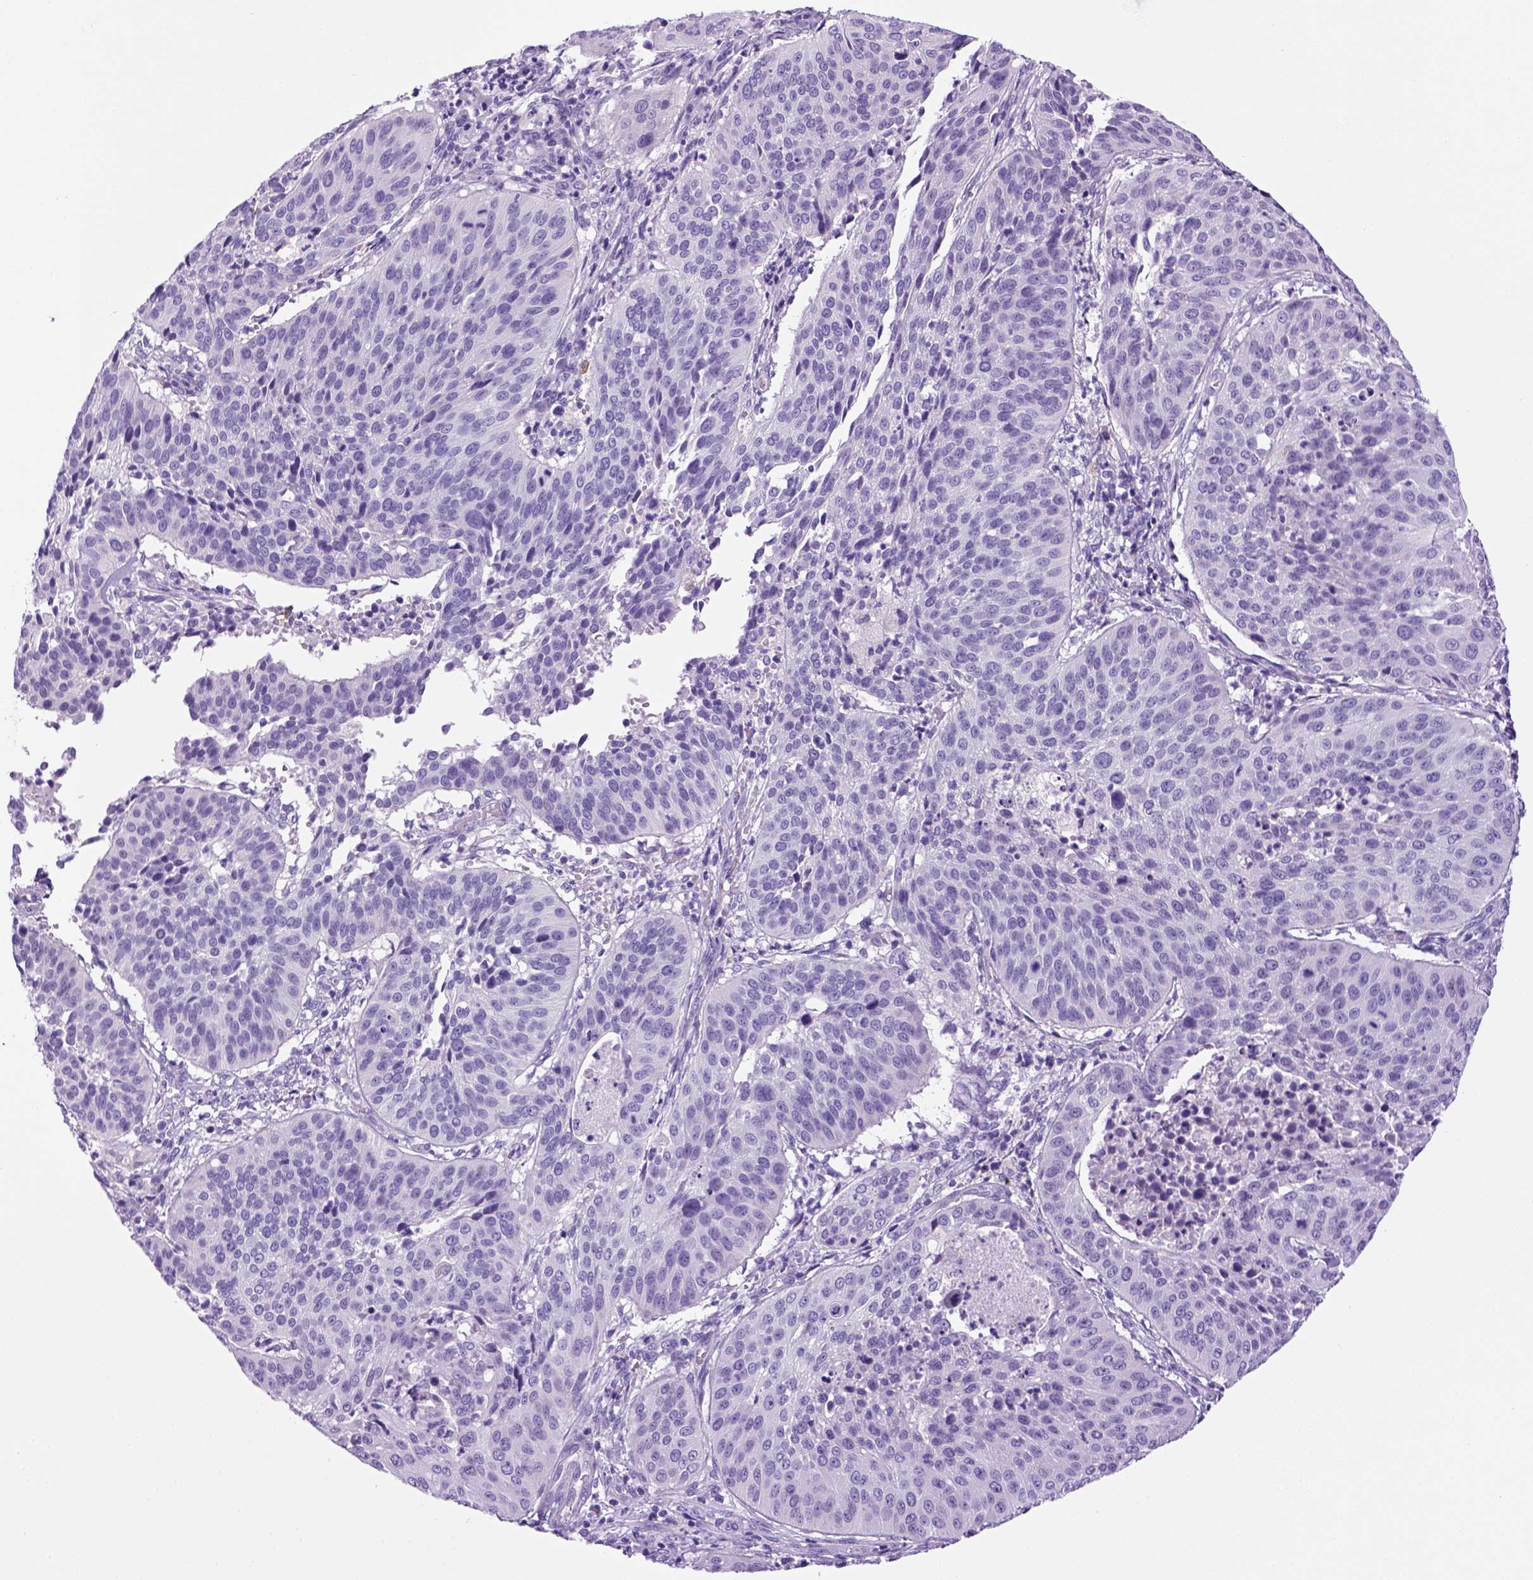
{"staining": {"intensity": "negative", "quantity": "none", "location": "none"}, "tissue": "cervical cancer", "cell_type": "Tumor cells", "image_type": "cancer", "snomed": [{"axis": "morphology", "description": "Normal tissue, NOS"}, {"axis": "morphology", "description": "Squamous cell carcinoma, NOS"}, {"axis": "topography", "description": "Cervix"}], "caption": "Squamous cell carcinoma (cervical) stained for a protein using IHC shows no expression tumor cells.", "gene": "SGCG", "patient": {"sex": "female", "age": 39}}